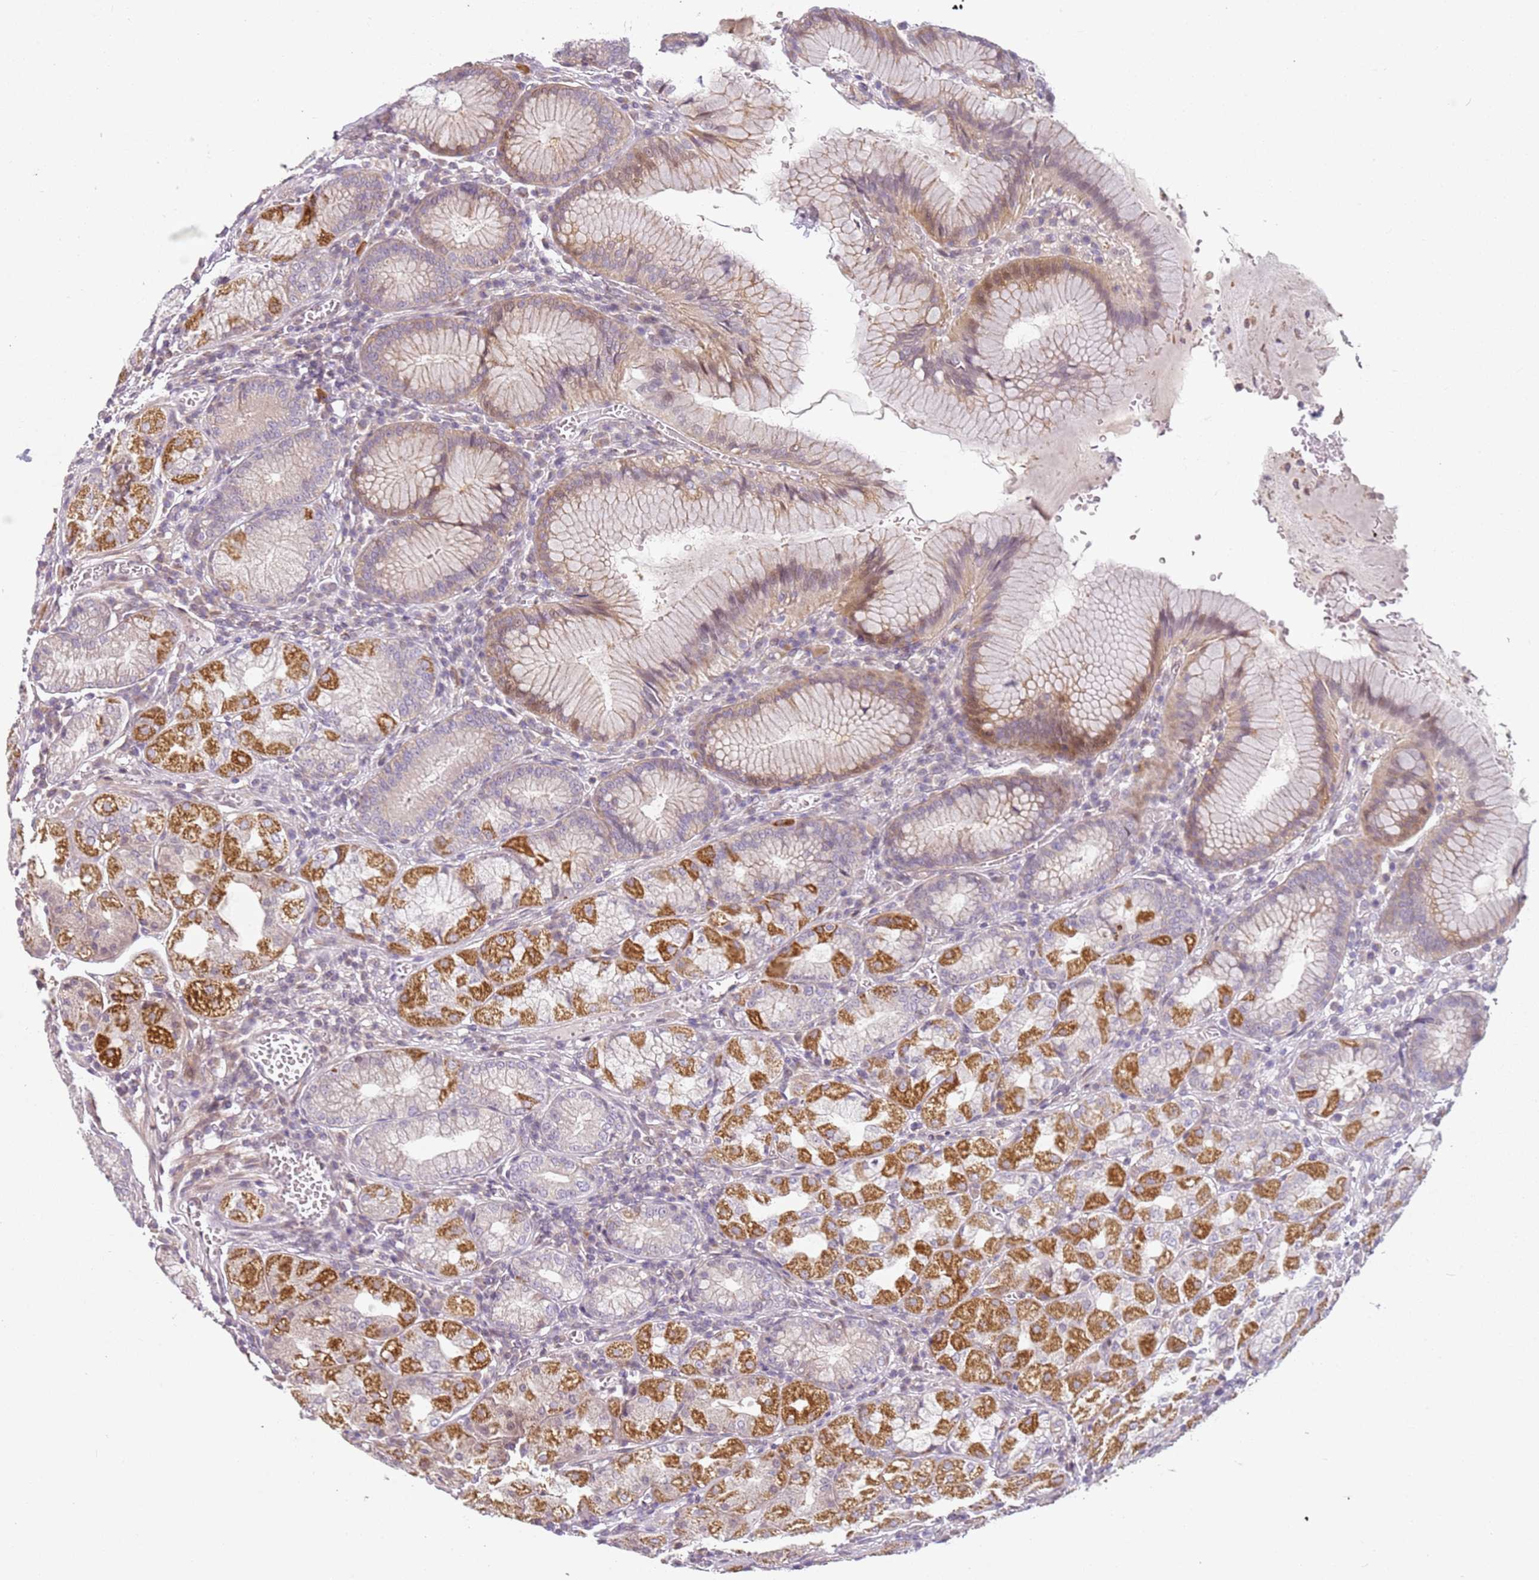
{"staining": {"intensity": "strong", "quantity": "<25%", "location": "cytoplasmic/membranous"}, "tissue": "stomach", "cell_type": "Glandular cells", "image_type": "normal", "snomed": [{"axis": "morphology", "description": "Normal tissue, NOS"}, {"axis": "topography", "description": "Stomach"}], "caption": "Protein staining of normal stomach shows strong cytoplasmic/membranous staining in about <25% of glandular cells. Immunohistochemistry (ihc) stains the protein in brown and the nuclei are stained blue.", "gene": "DEFB116", "patient": {"sex": "male", "age": 55}}